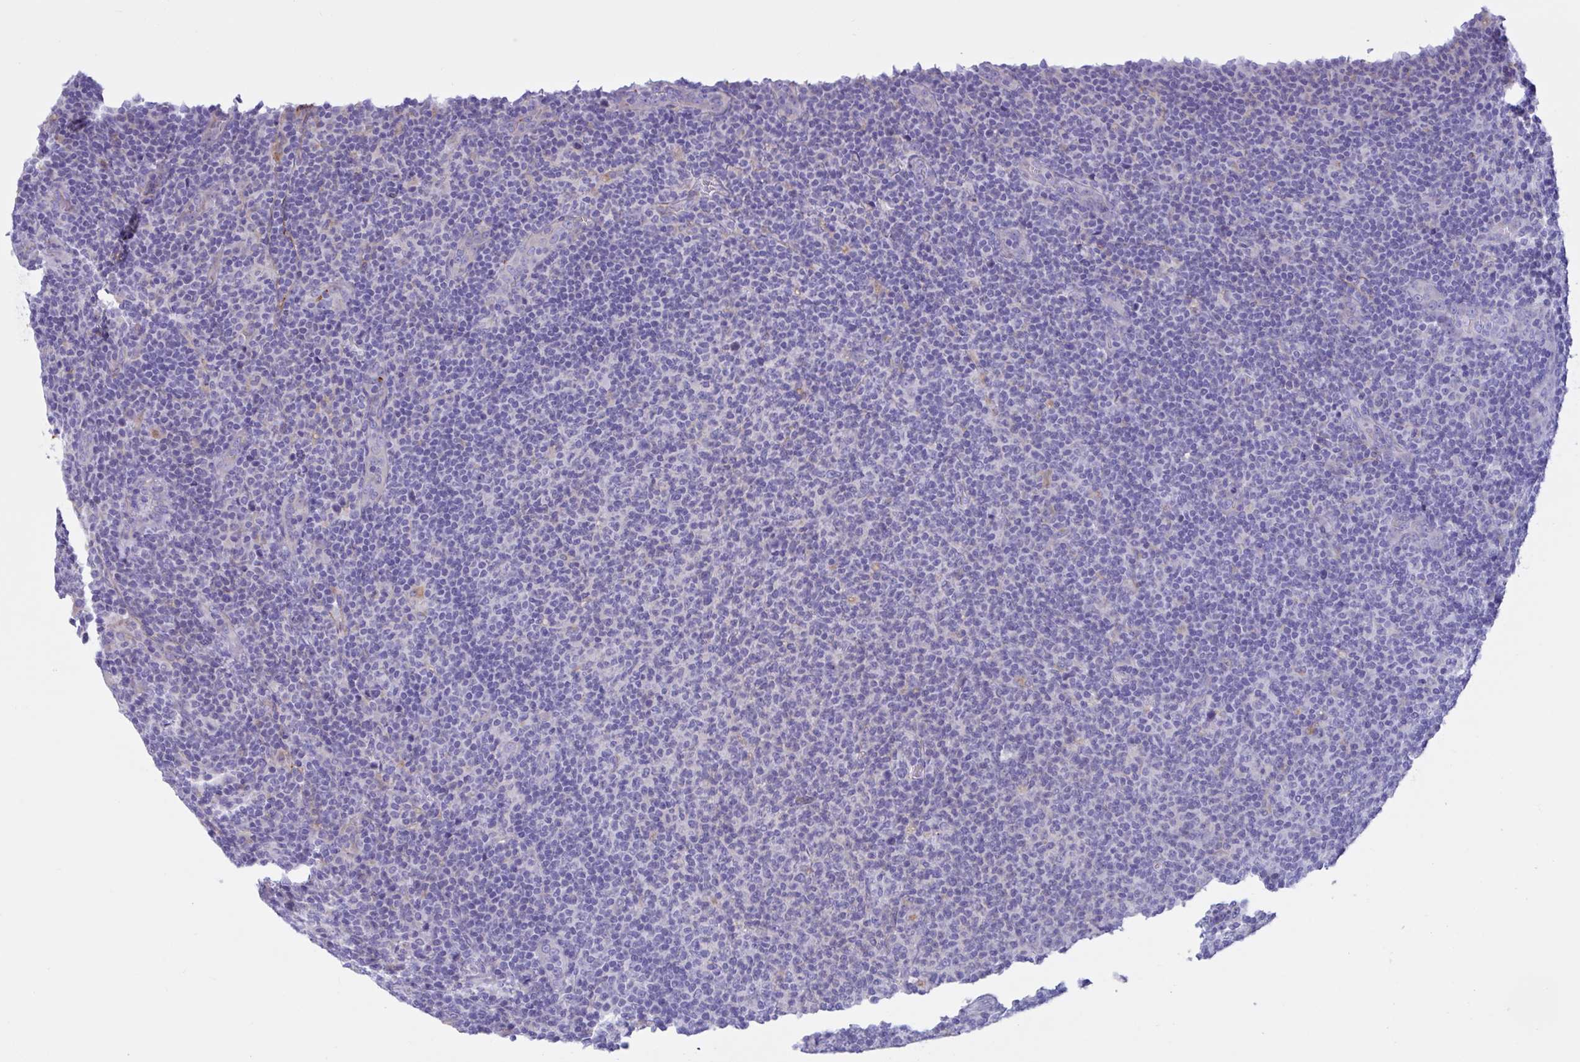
{"staining": {"intensity": "negative", "quantity": "none", "location": "none"}, "tissue": "lymphoma", "cell_type": "Tumor cells", "image_type": "cancer", "snomed": [{"axis": "morphology", "description": "Malignant lymphoma, non-Hodgkin's type, Low grade"}, {"axis": "topography", "description": "Lymph node"}], "caption": "Immunohistochemical staining of human lymphoma exhibits no significant expression in tumor cells.", "gene": "RPL22L1", "patient": {"sex": "male", "age": 66}}